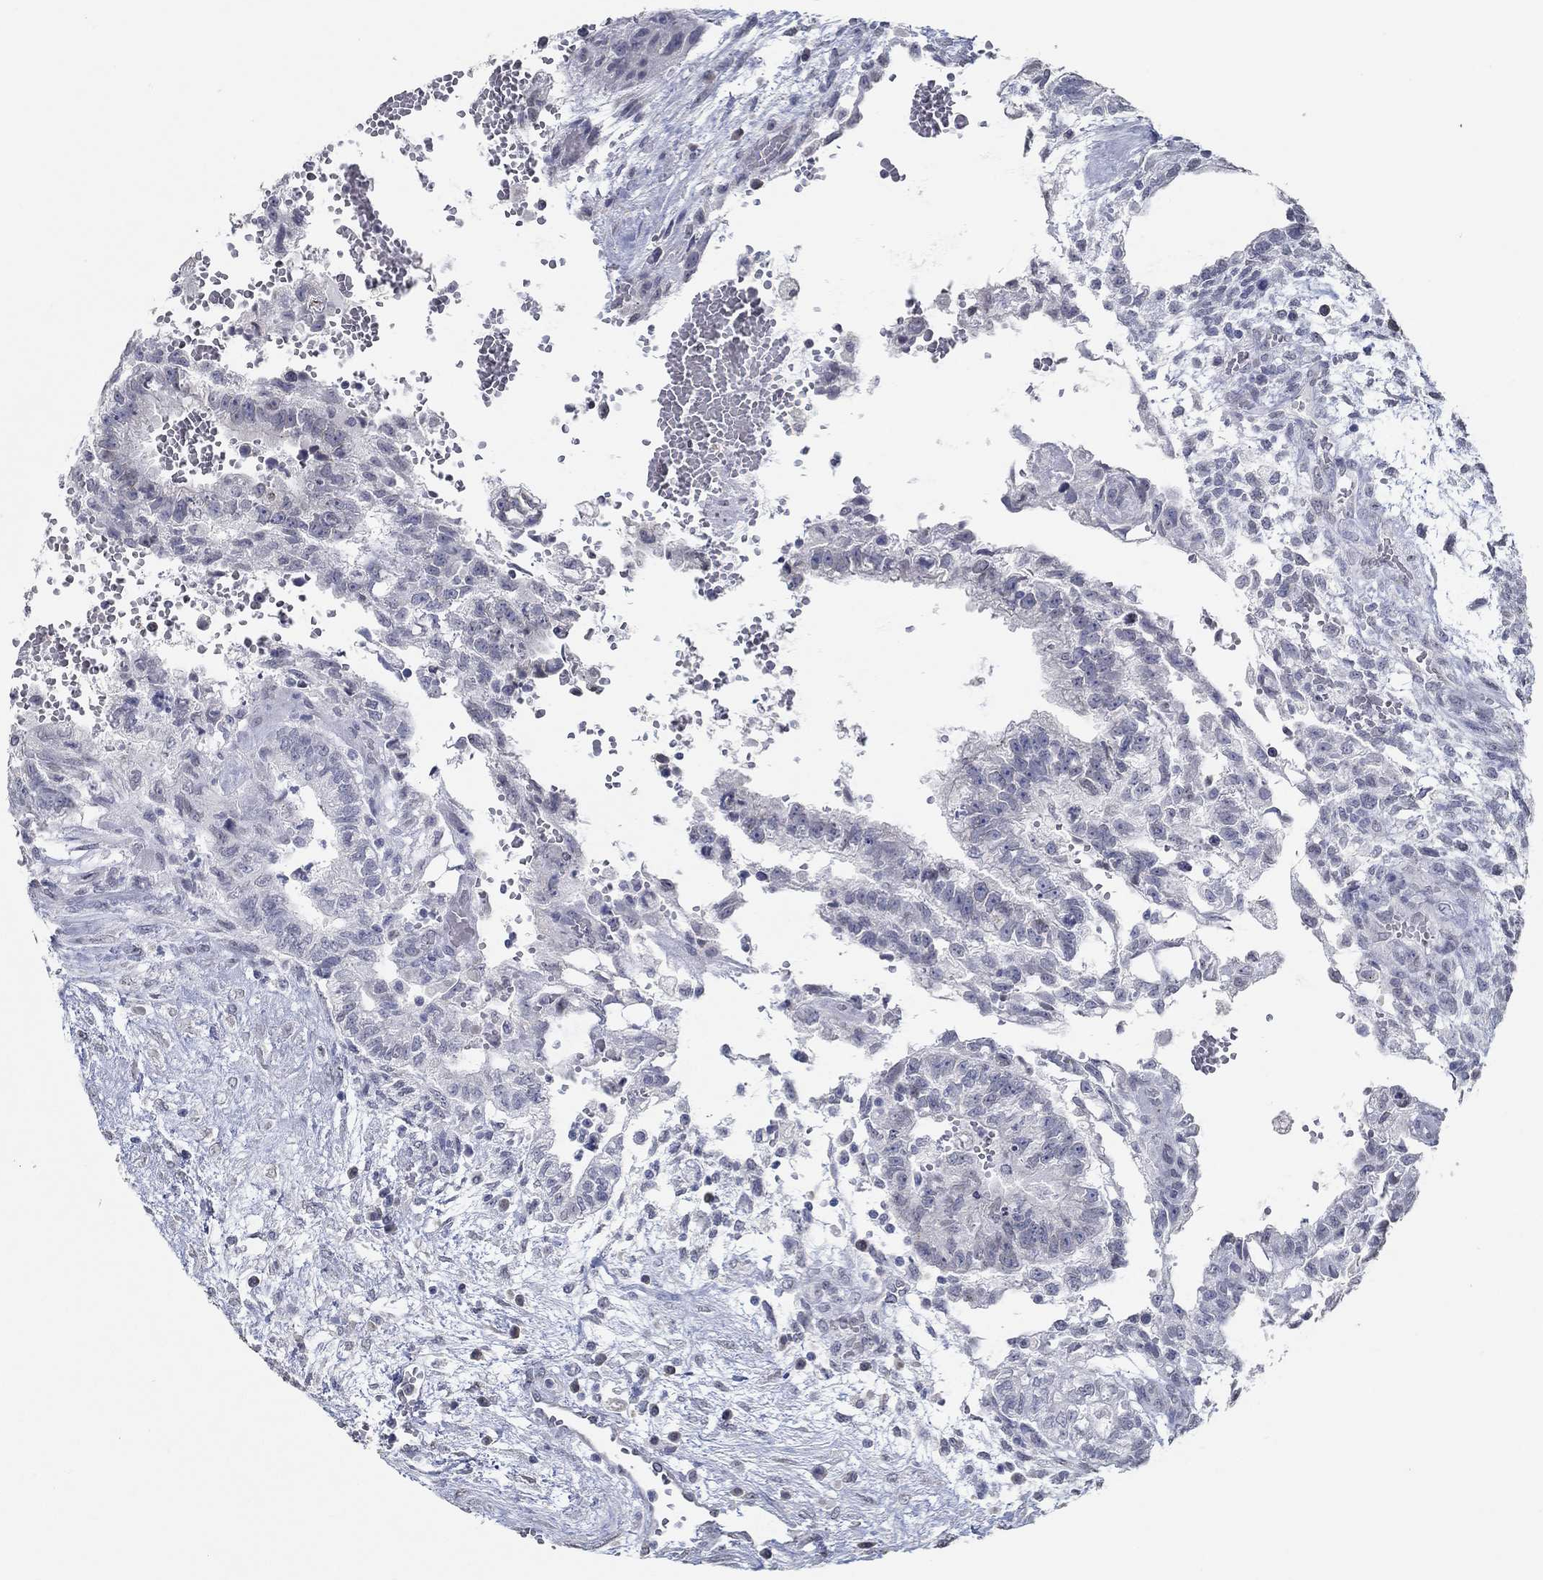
{"staining": {"intensity": "negative", "quantity": "none", "location": "none"}, "tissue": "testis cancer", "cell_type": "Tumor cells", "image_type": "cancer", "snomed": [{"axis": "morphology", "description": "Carcinoma, Embryonal, NOS"}, {"axis": "topography", "description": "Testis"}], "caption": "High magnification brightfield microscopy of testis cancer stained with DAB (brown) and counterstained with hematoxylin (blue): tumor cells show no significant positivity.", "gene": "NUP155", "patient": {"sex": "male", "age": 32}}